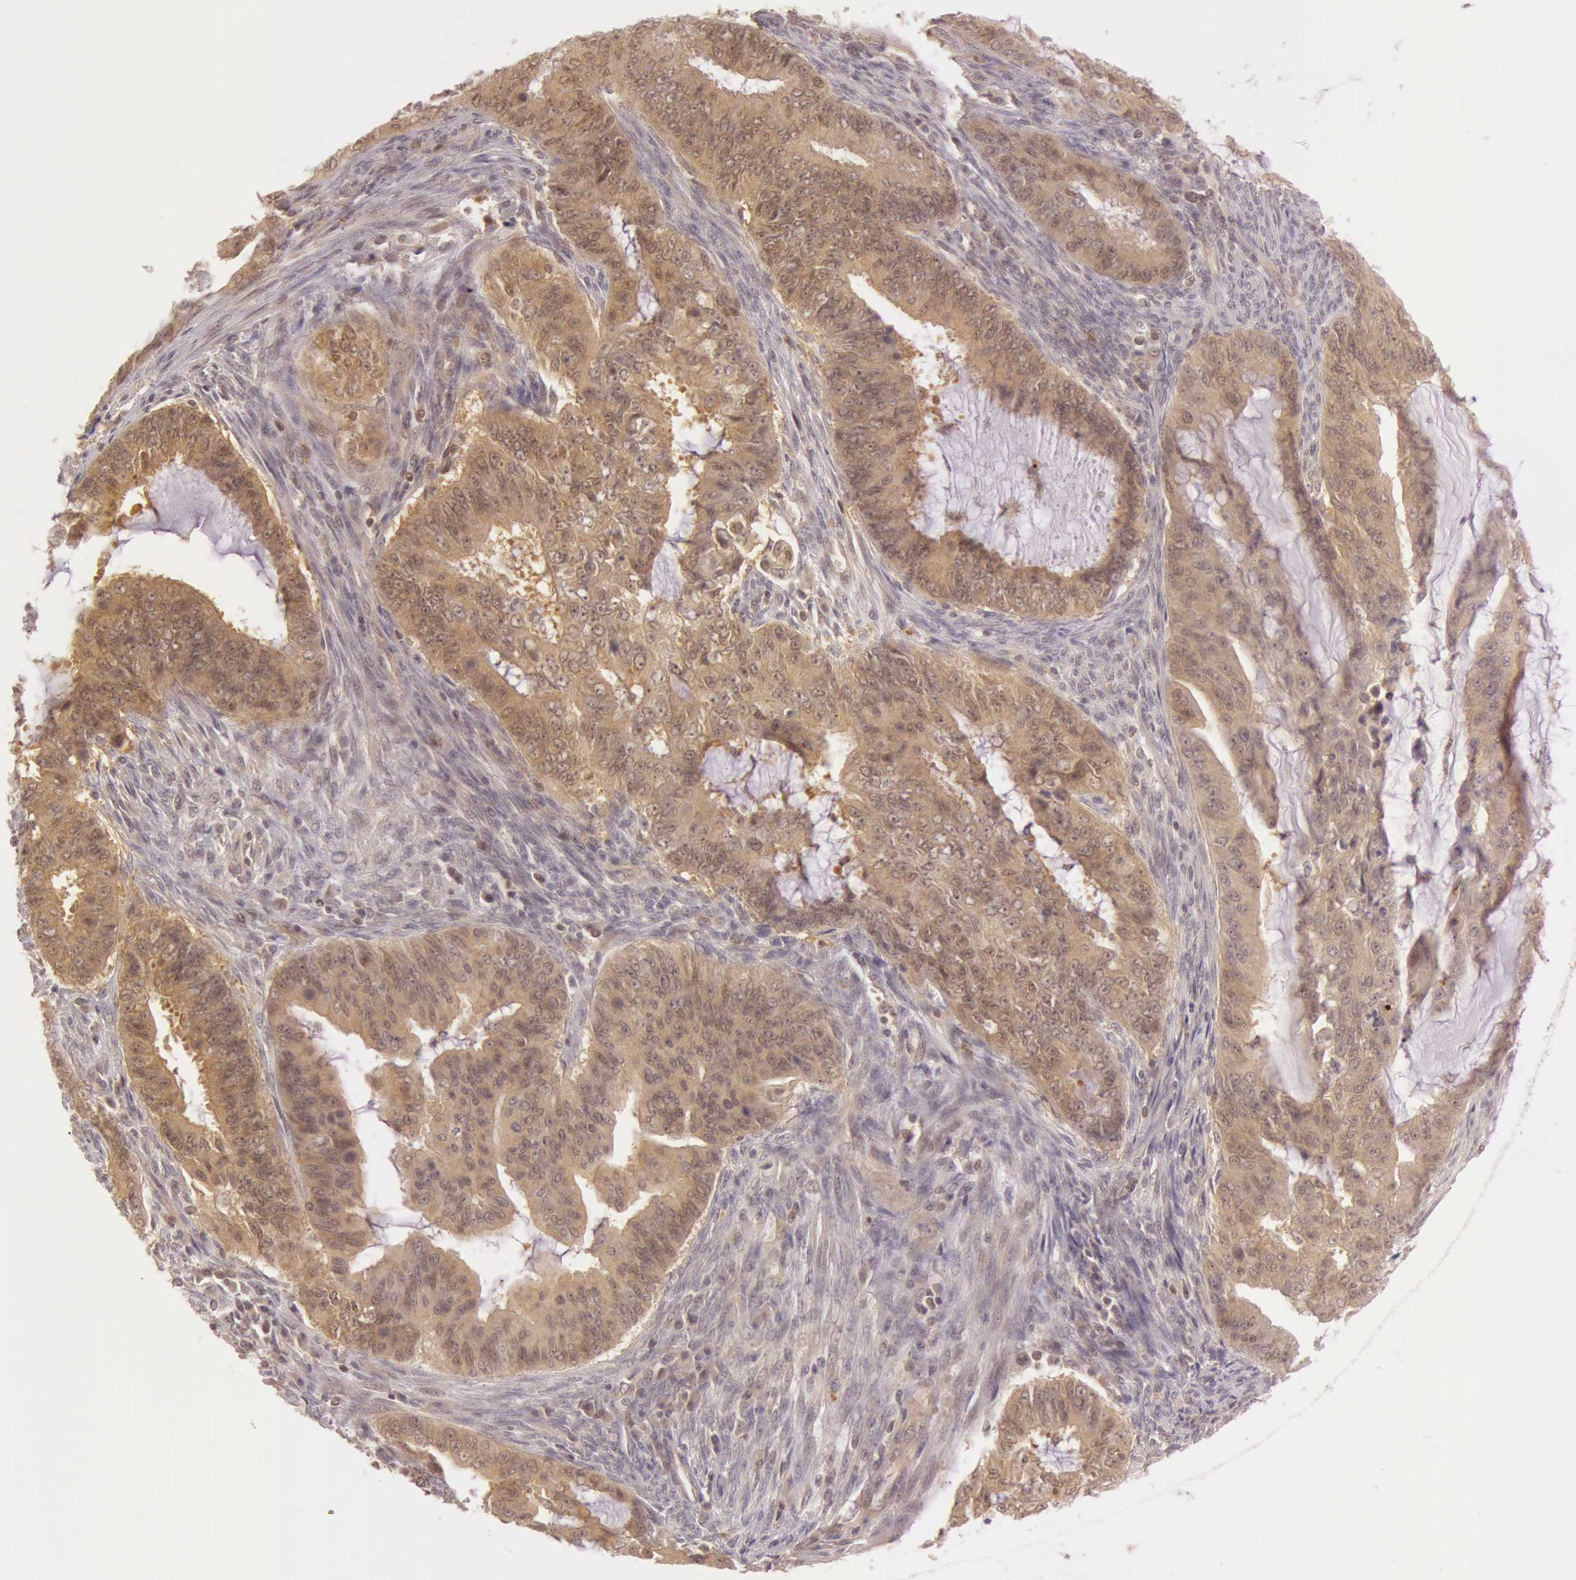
{"staining": {"intensity": "moderate", "quantity": ">75%", "location": "cytoplasmic/membranous"}, "tissue": "endometrial cancer", "cell_type": "Tumor cells", "image_type": "cancer", "snomed": [{"axis": "morphology", "description": "Adenocarcinoma, NOS"}, {"axis": "topography", "description": "Endometrium"}], "caption": "IHC staining of endometrial cancer (adenocarcinoma), which reveals medium levels of moderate cytoplasmic/membranous staining in about >75% of tumor cells indicating moderate cytoplasmic/membranous protein positivity. The staining was performed using DAB (brown) for protein detection and nuclei were counterstained in hematoxylin (blue).", "gene": "ATG2B", "patient": {"sex": "female", "age": 75}}